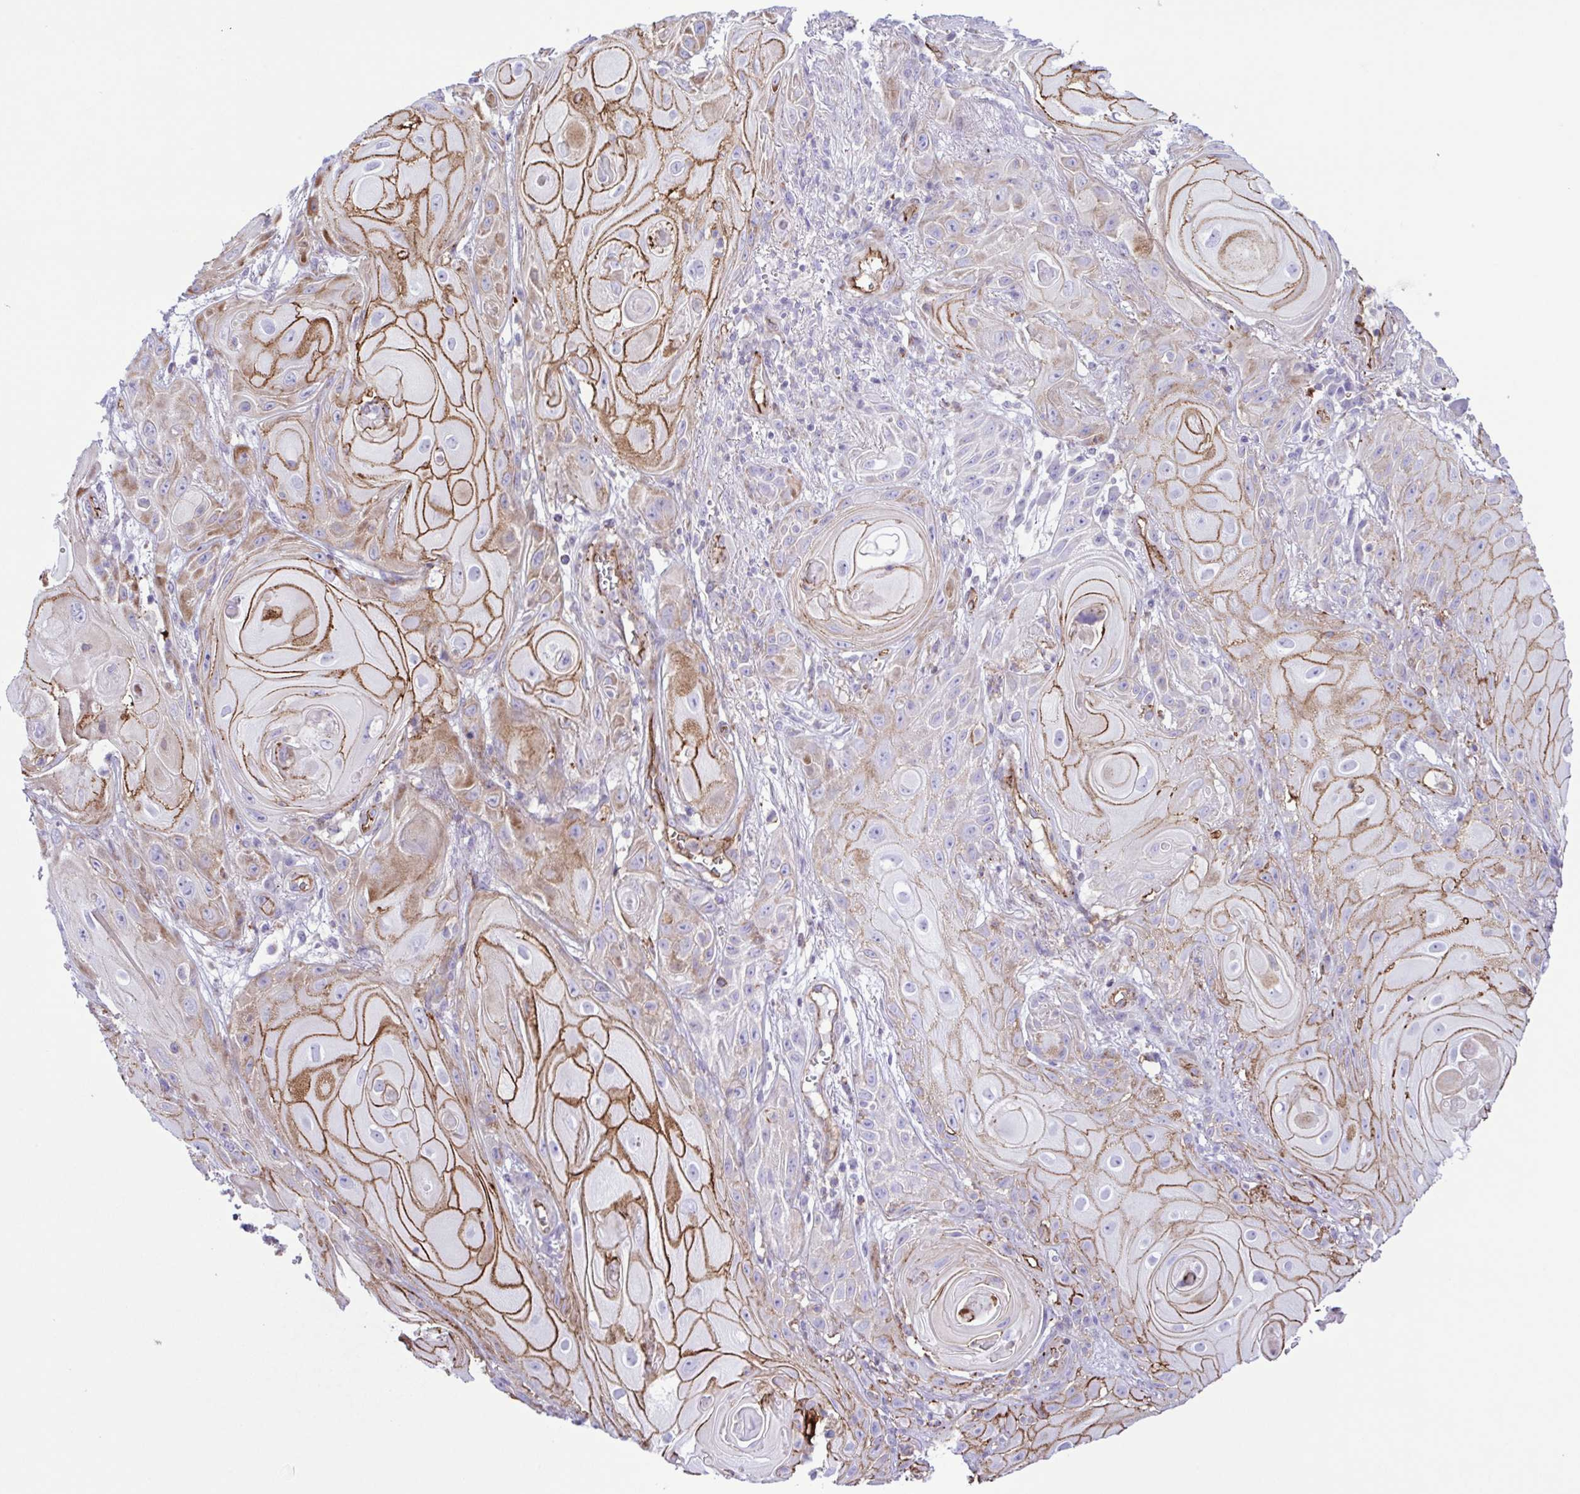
{"staining": {"intensity": "moderate", "quantity": "25%-75%", "location": "cytoplasmic/membranous"}, "tissue": "skin cancer", "cell_type": "Tumor cells", "image_type": "cancer", "snomed": [{"axis": "morphology", "description": "Squamous cell carcinoma, NOS"}, {"axis": "topography", "description": "Skin"}], "caption": "Moderate cytoplasmic/membranous protein expression is identified in approximately 25%-75% of tumor cells in skin cancer (squamous cell carcinoma).", "gene": "FLT1", "patient": {"sex": "male", "age": 62}}